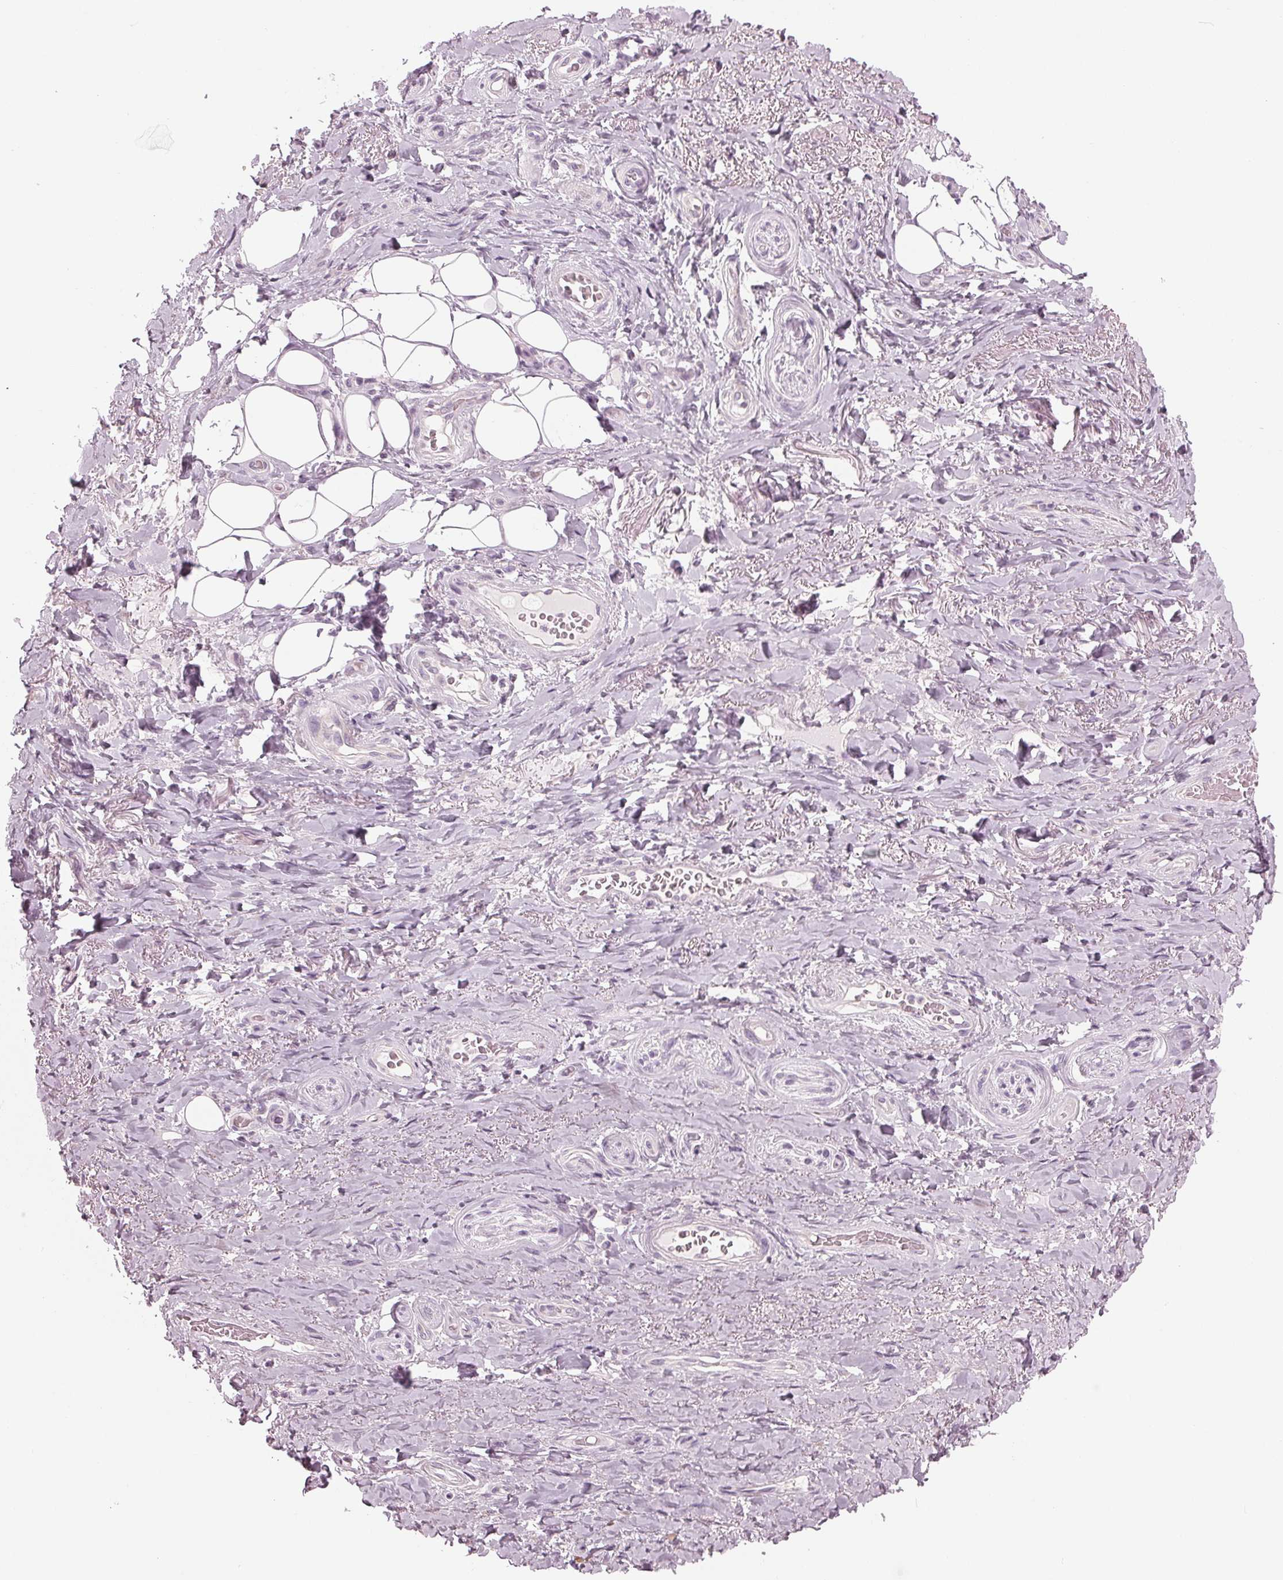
{"staining": {"intensity": "negative", "quantity": "none", "location": "none"}, "tissue": "adipose tissue", "cell_type": "Adipocytes", "image_type": "normal", "snomed": [{"axis": "morphology", "description": "Normal tissue, NOS"}, {"axis": "topography", "description": "Anal"}, {"axis": "topography", "description": "Peripheral nerve tissue"}], "caption": "Immunohistochemical staining of benign human adipose tissue demonstrates no significant staining in adipocytes.", "gene": "SAMD4A", "patient": {"sex": "male", "age": 53}}